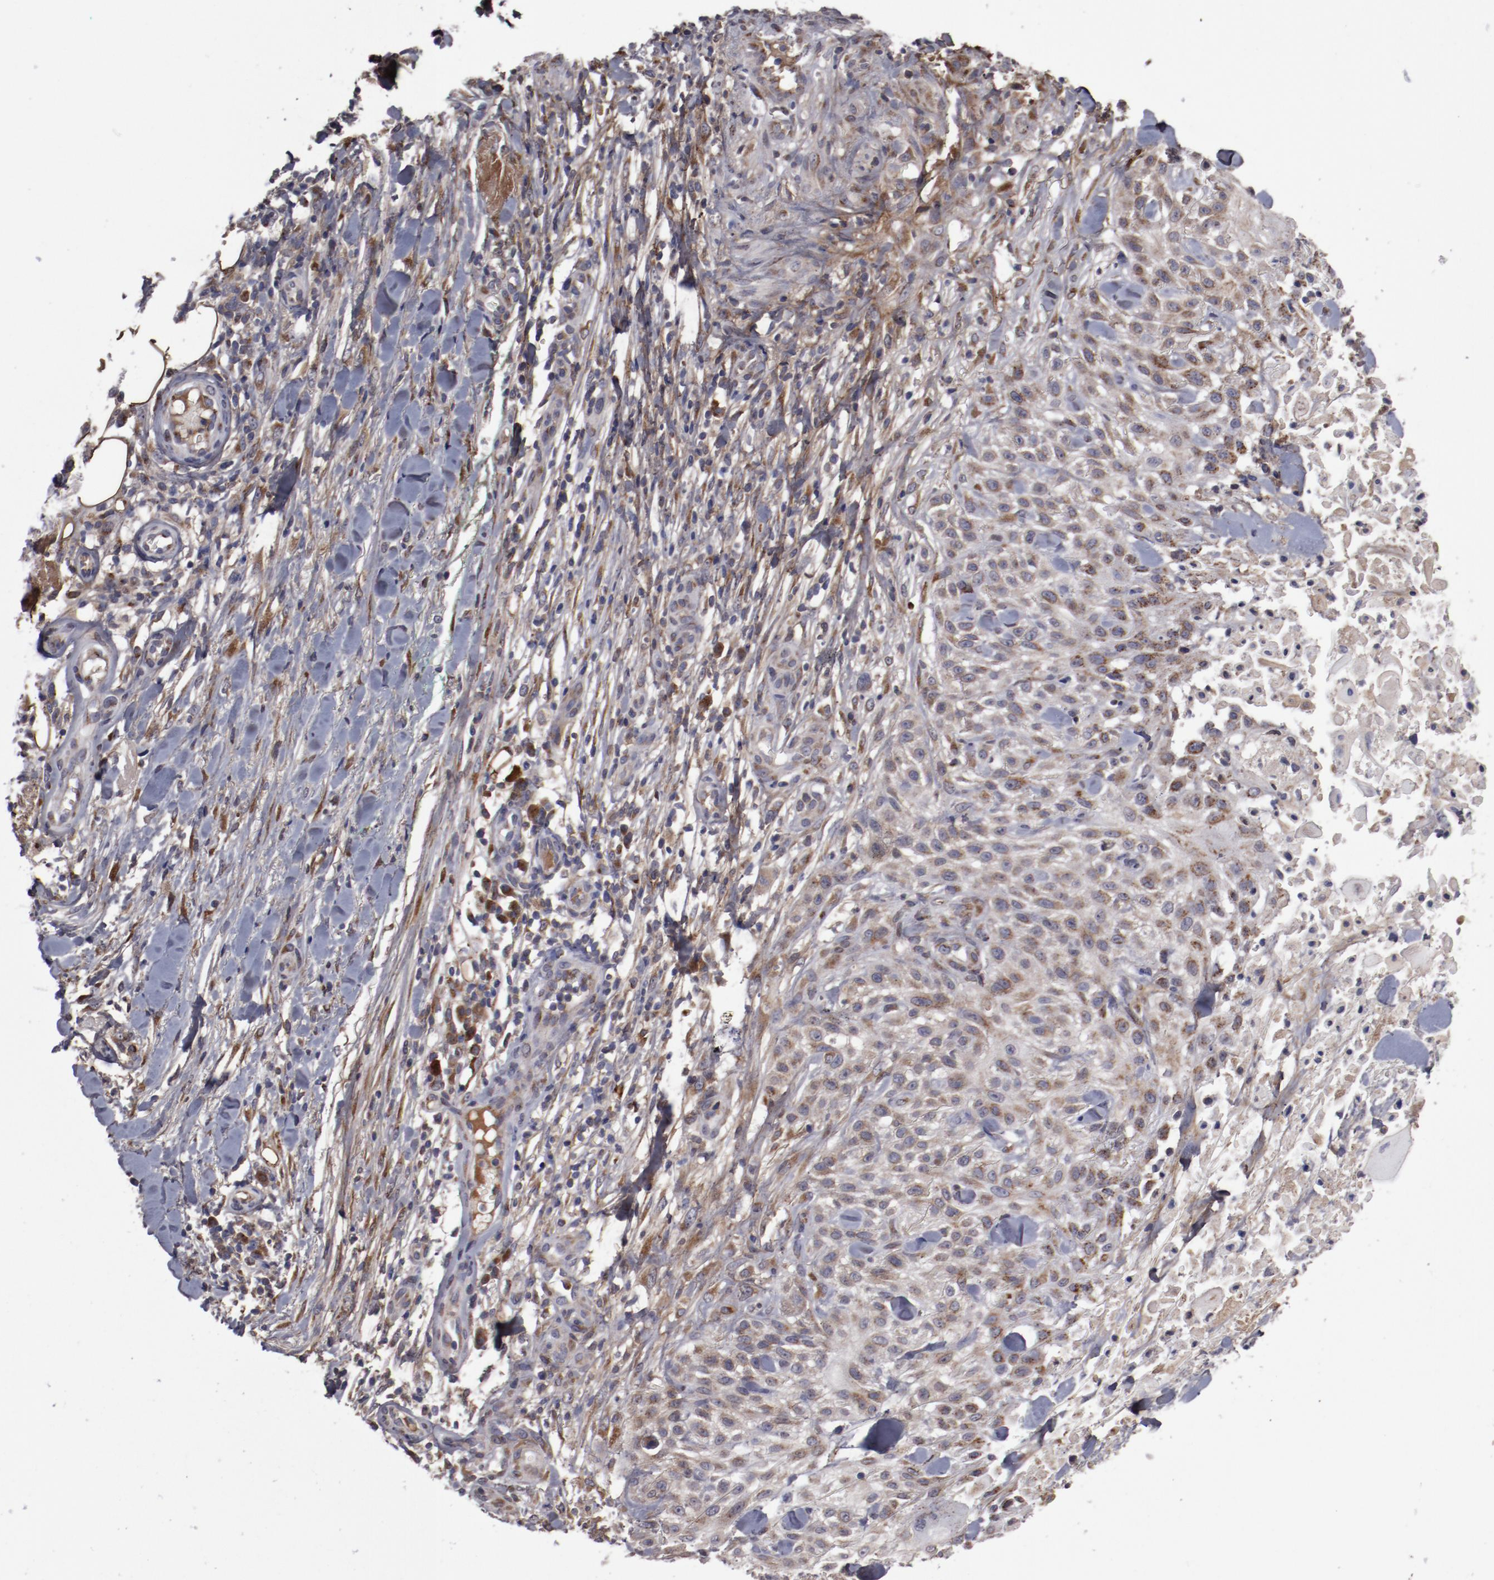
{"staining": {"intensity": "moderate", "quantity": ">75%", "location": "cytoplasmic/membranous"}, "tissue": "skin cancer", "cell_type": "Tumor cells", "image_type": "cancer", "snomed": [{"axis": "morphology", "description": "Squamous cell carcinoma, NOS"}, {"axis": "topography", "description": "Skin"}], "caption": "The image reveals staining of skin cancer (squamous cell carcinoma), revealing moderate cytoplasmic/membranous protein positivity (brown color) within tumor cells. The protein of interest is shown in brown color, while the nuclei are stained blue.", "gene": "IL12A", "patient": {"sex": "female", "age": 42}}